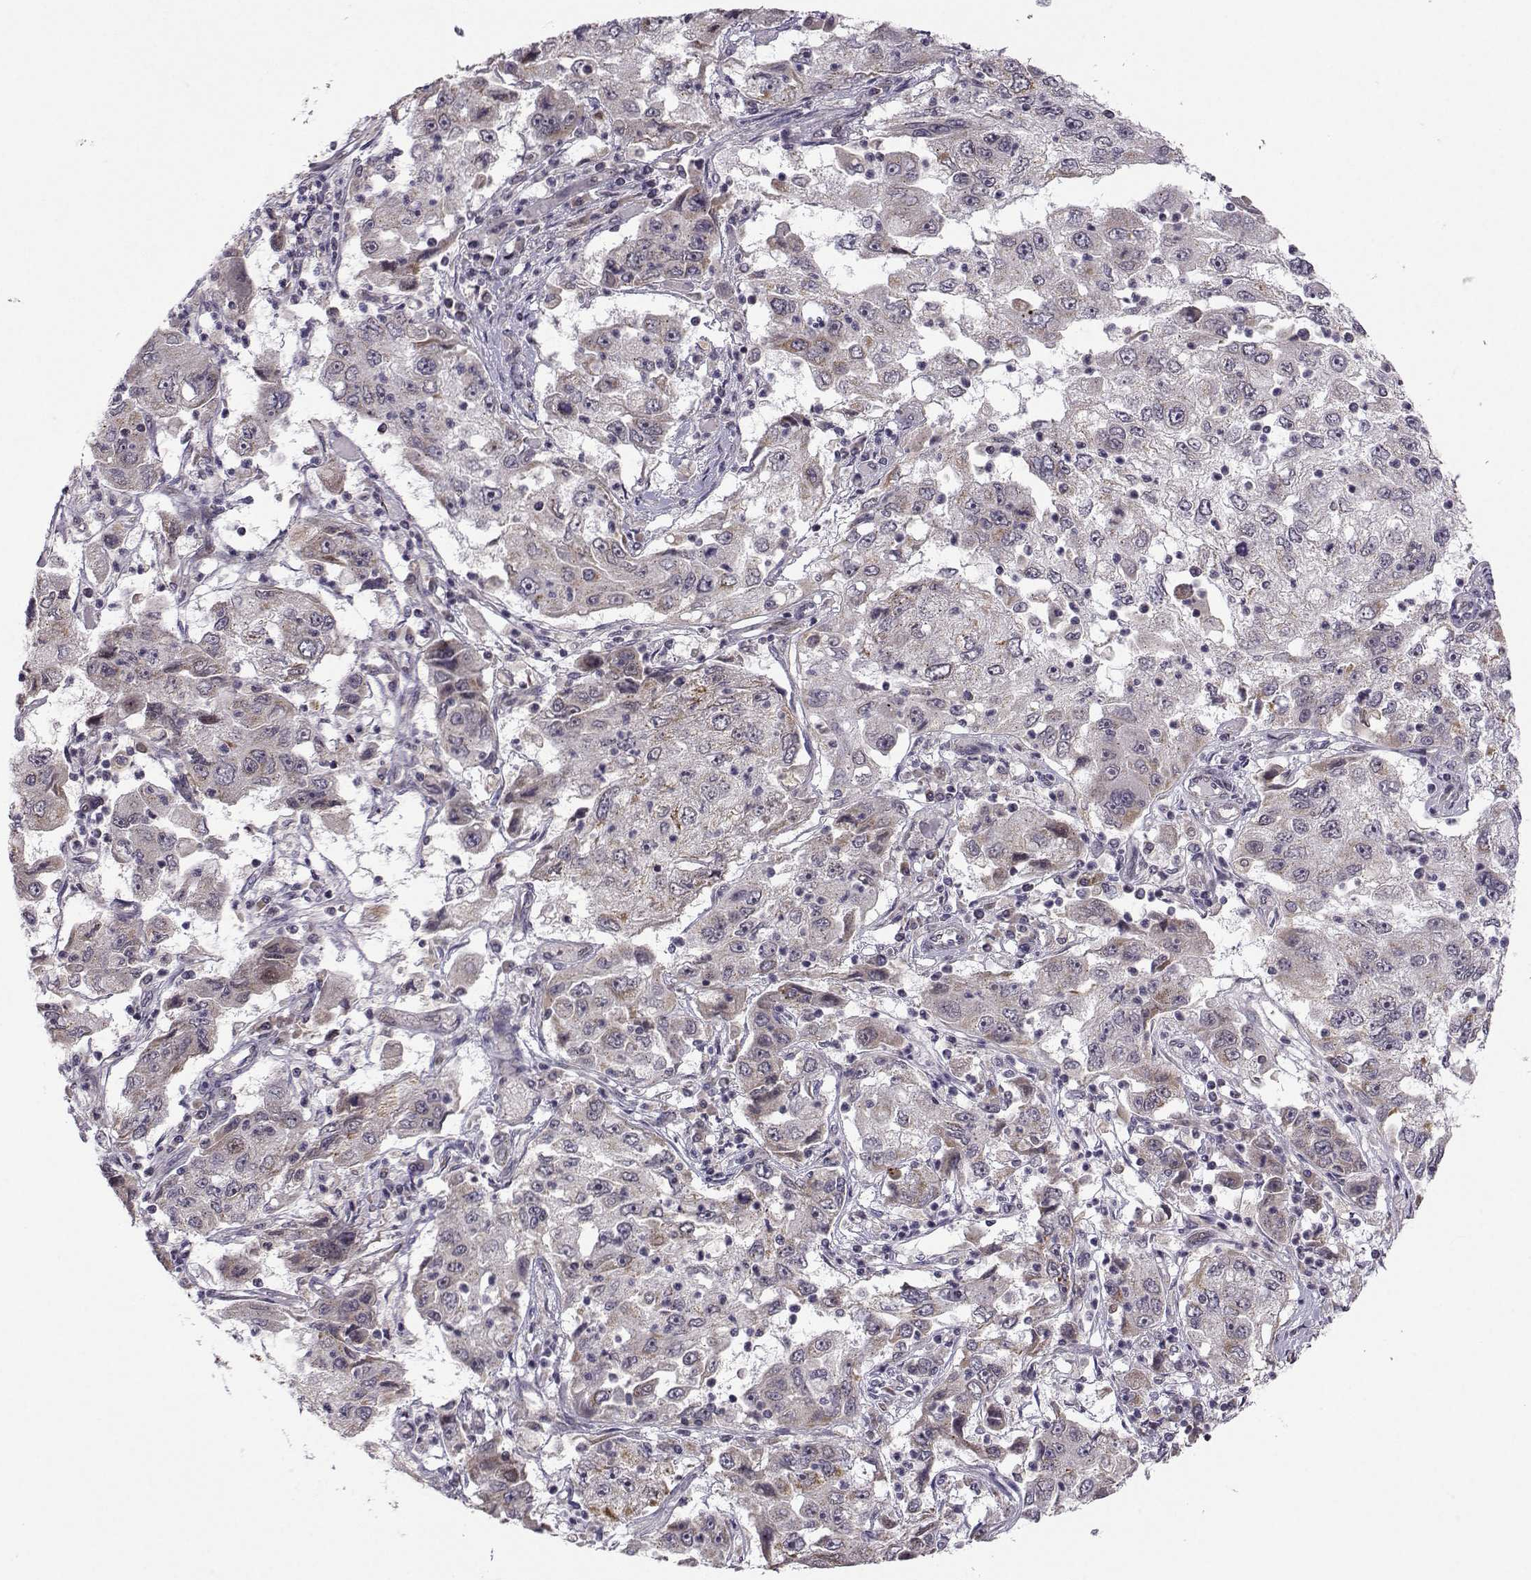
{"staining": {"intensity": "weak", "quantity": "25%-75%", "location": "cytoplasmic/membranous"}, "tissue": "cervical cancer", "cell_type": "Tumor cells", "image_type": "cancer", "snomed": [{"axis": "morphology", "description": "Squamous cell carcinoma, NOS"}, {"axis": "topography", "description": "Cervix"}], "caption": "Protein expression analysis of human squamous cell carcinoma (cervical) reveals weak cytoplasmic/membranous positivity in about 25%-75% of tumor cells. Nuclei are stained in blue.", "gene": "NECAB3", "patient": {"sex": "female", "age": 36}}